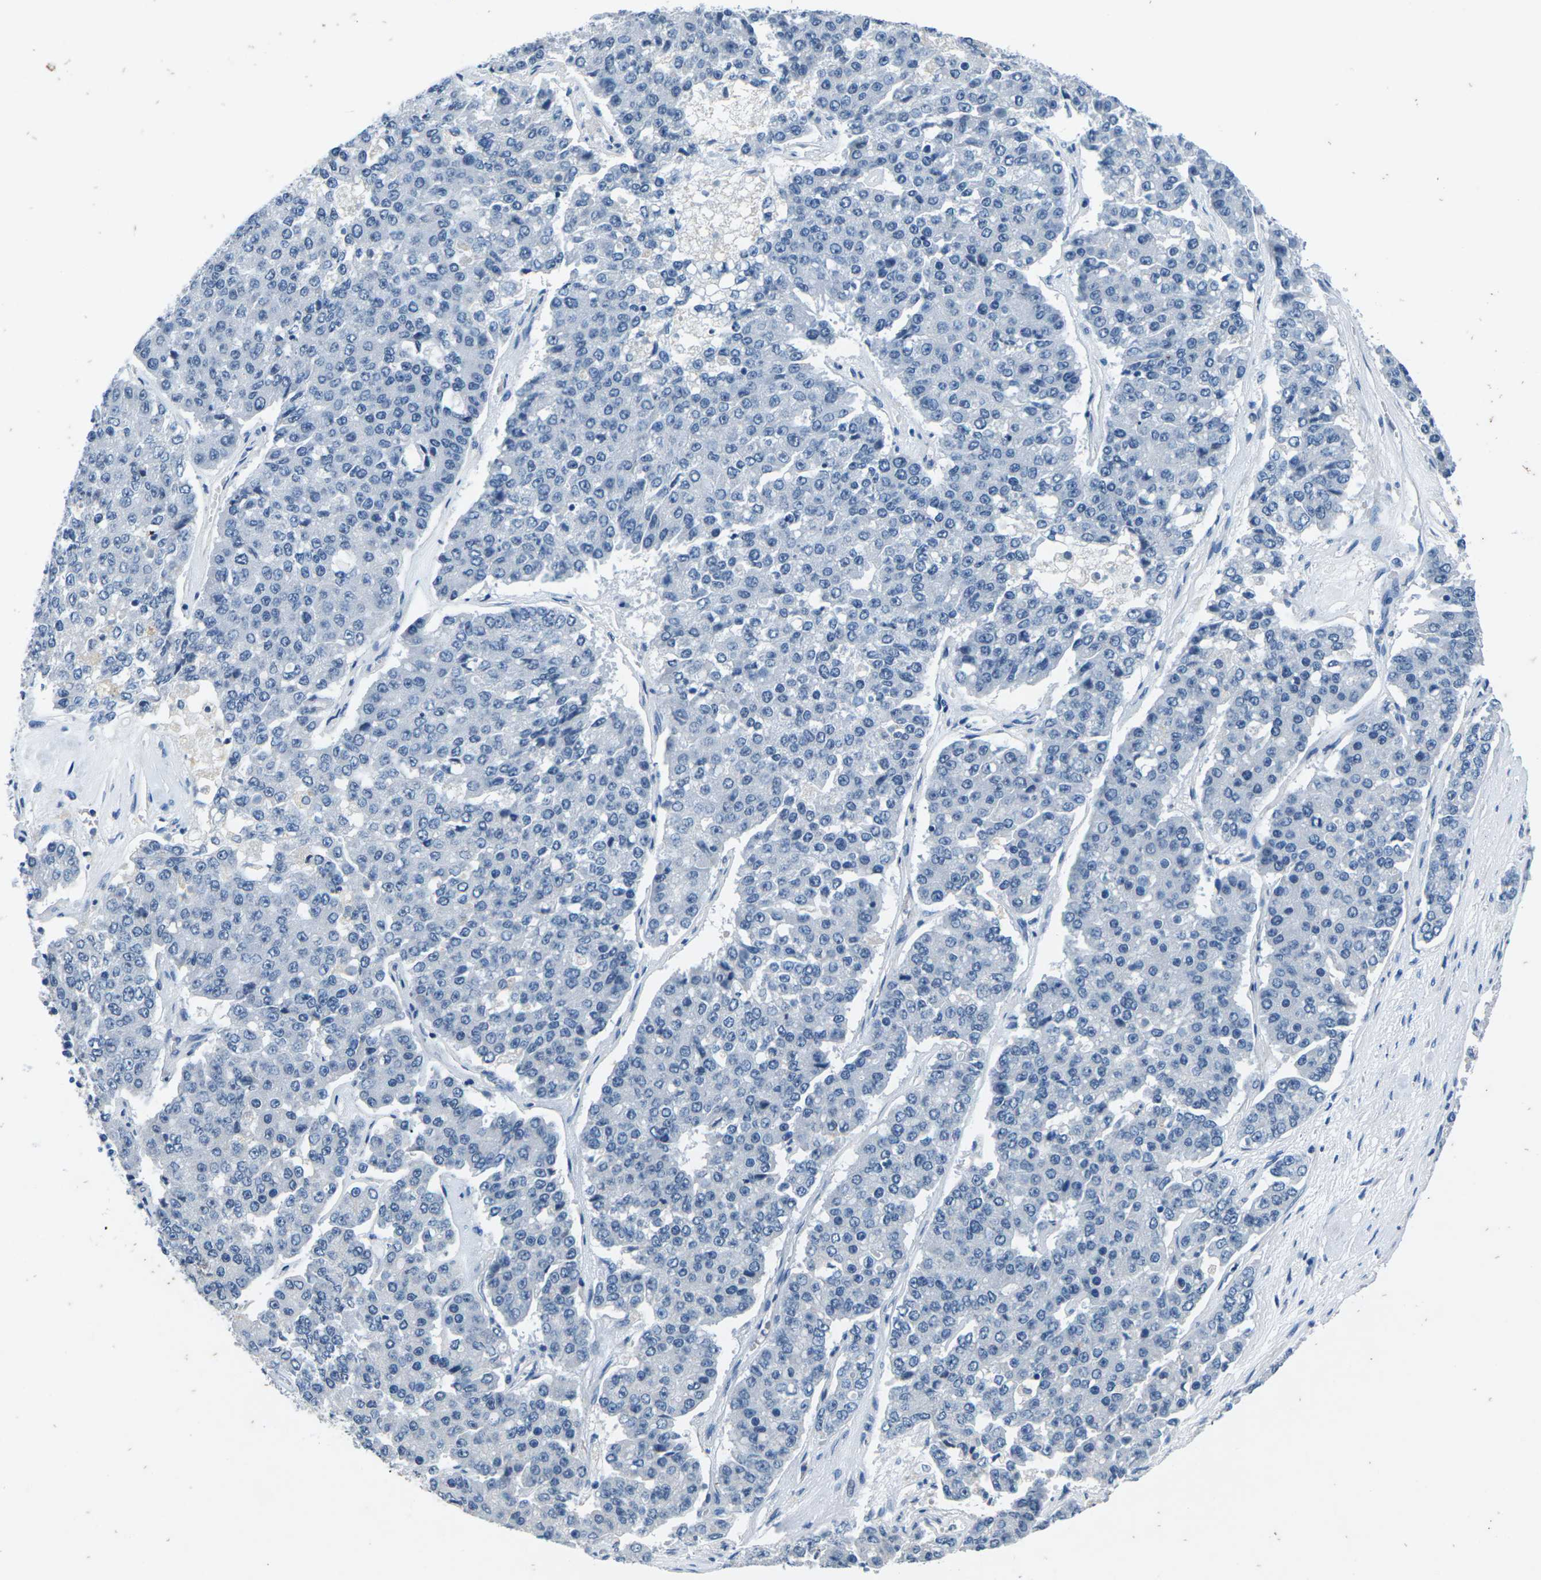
{"staining": {"intensity": "negative", "quantity": "none", "location": "none"}, "tissue": "pancreatic cancer", "cell_type": "Tumor cells", "image_type": "cancer", "snomed": [{"axis": "morphology", "description": "Adenocarcinoma, NOS"}, {"axis": "topography", "description": "Pancreas"}], "caption": "The image reveals no significant staining in tumor cells of pancreatic cancer. (Stains: DAB immunohistochemistry (IHC) with hematoxylin counter stain, Microscopy: brightfield microscopy at high magnification).", "gene": "UMOD", "patient": {"sex": "male", "age": 50}}